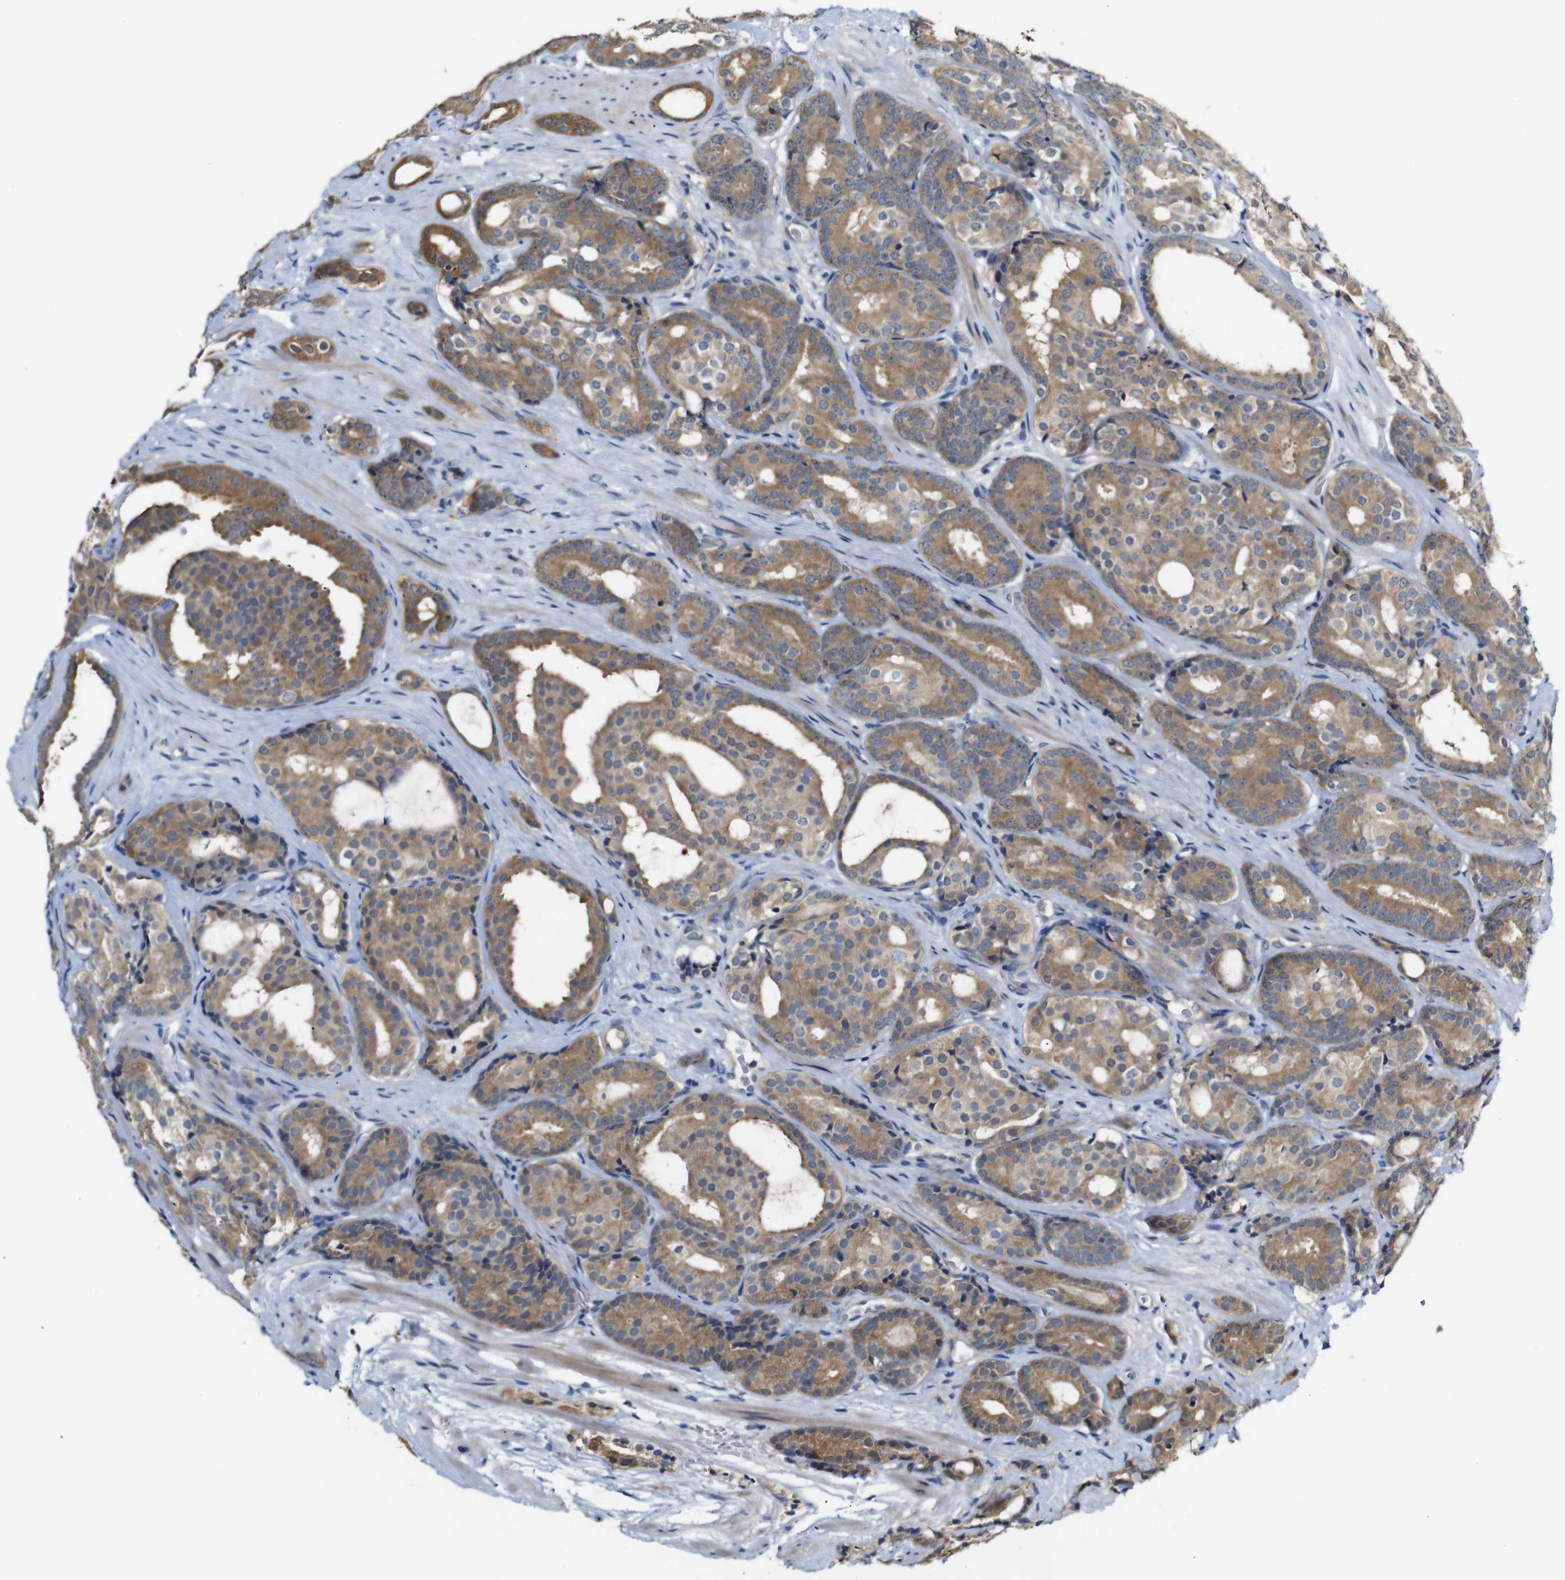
{"staining": {"intensity": "moderate", "quantity": ">75%", "location": "cytoplasmic/membranous"}, "tissue": "prostate cancer", "cell_type": "Tumor cells", "image_type": "cancer", "snomed": [{"axis": "morphology", "description": "Adenocarcinoma, High grade"}, {"axis": "topography", "description": "Prostate"}], "caption": "Immunohistochemical staining of prostate adenocarcinoma (high-grade) demonstrates medium levels of moderate cytoplasmic/membranous protein staining in about >75% of tumor cells.", "gene": "TBC1D32", "patient": {"sex": "male", "age": 71}}